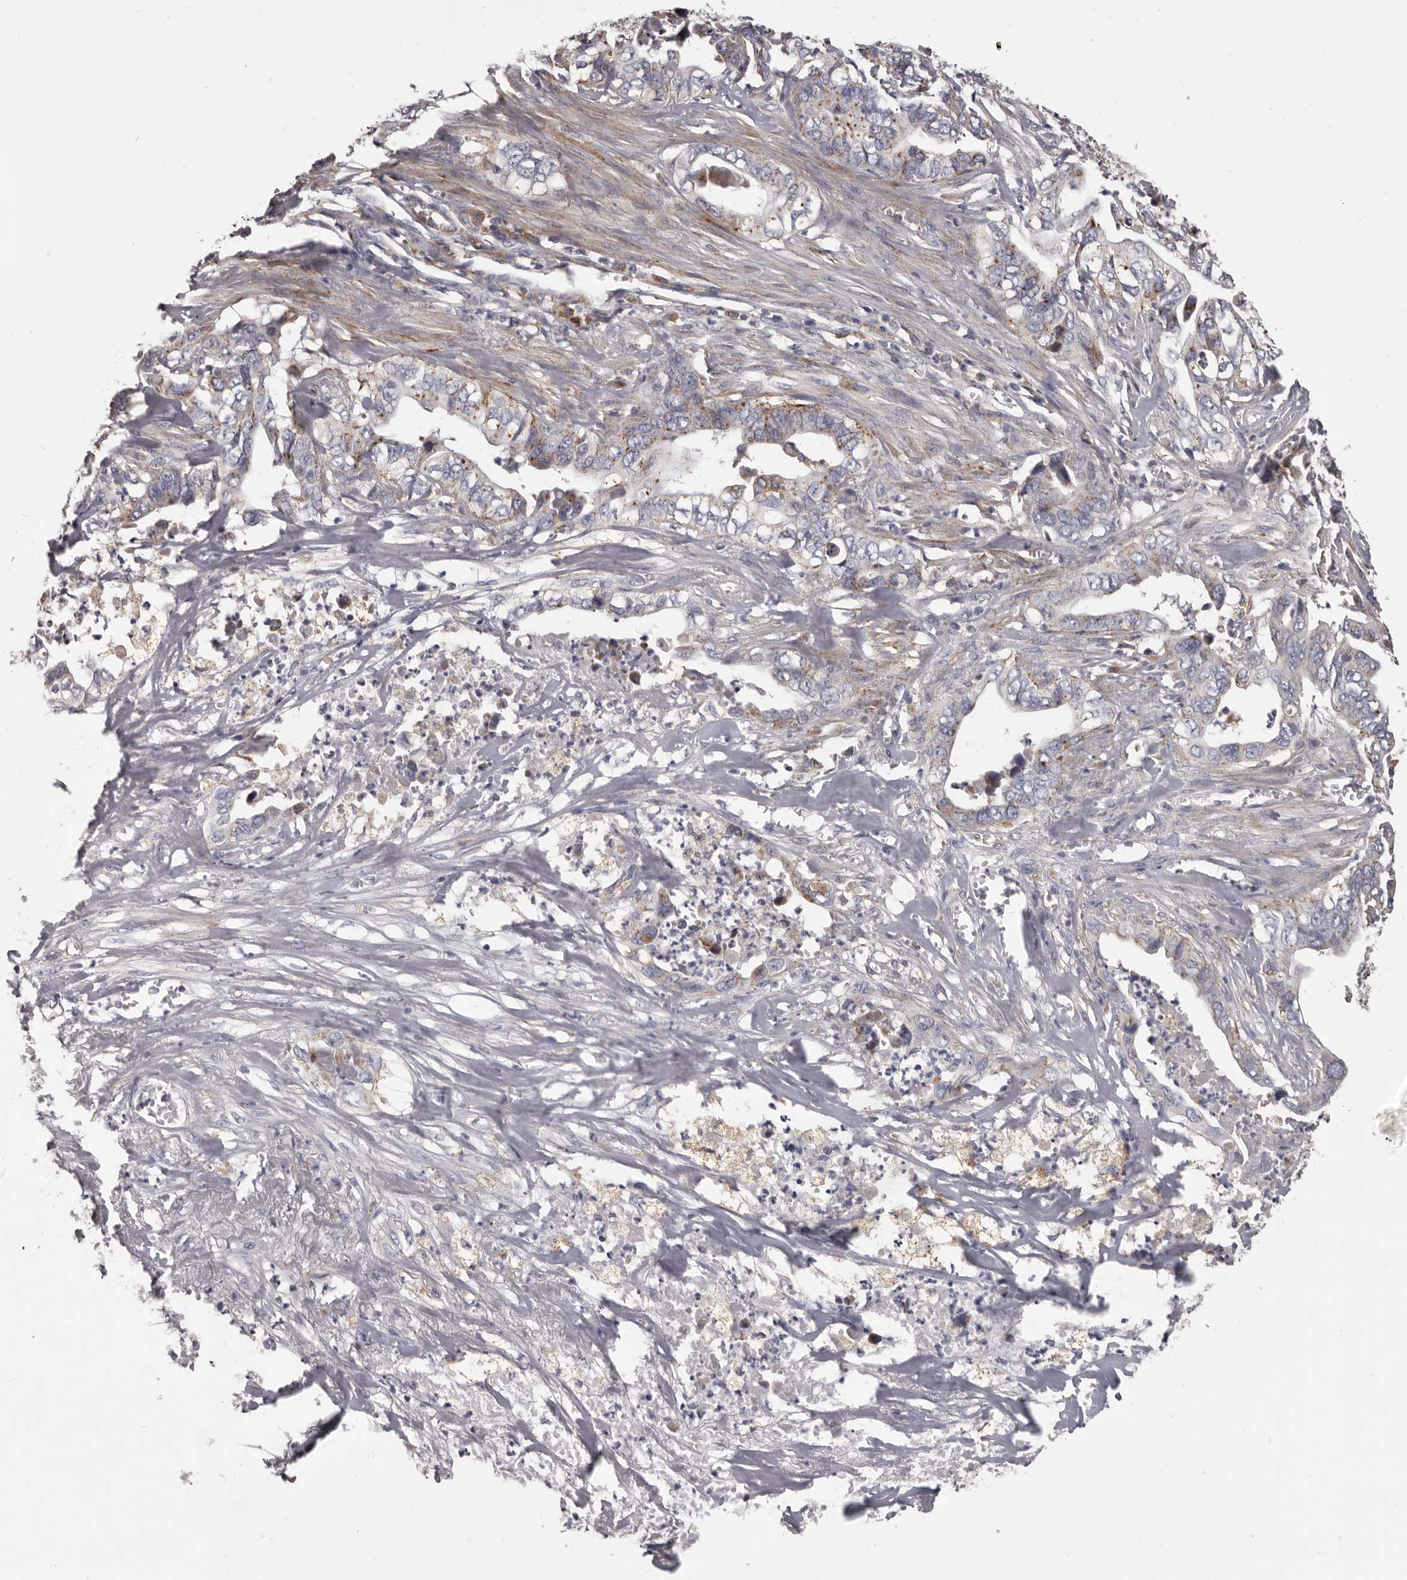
{"staining": {"intensity": "weak", "quantity": "25%-75%", "location": "cytoplasmic/membranous"}, "tissue": "liver cancer", "cell_type": "Tumor cells", "image_type": "cancer", "snomed": [{"axis": "morphology", "description": "Cholangiocarcinoma"}, {"axis": "topography", "description": "Liver"}], "caption": "There is low levels of weak cytoplasmic/membranous positivity in tumor cells of liver cholangiocarcinoma, as demonstrated by immunohistochemical staining (brown color).", "gene": "PI4K2A", "patient": {"sex": "female", "age": 79}}